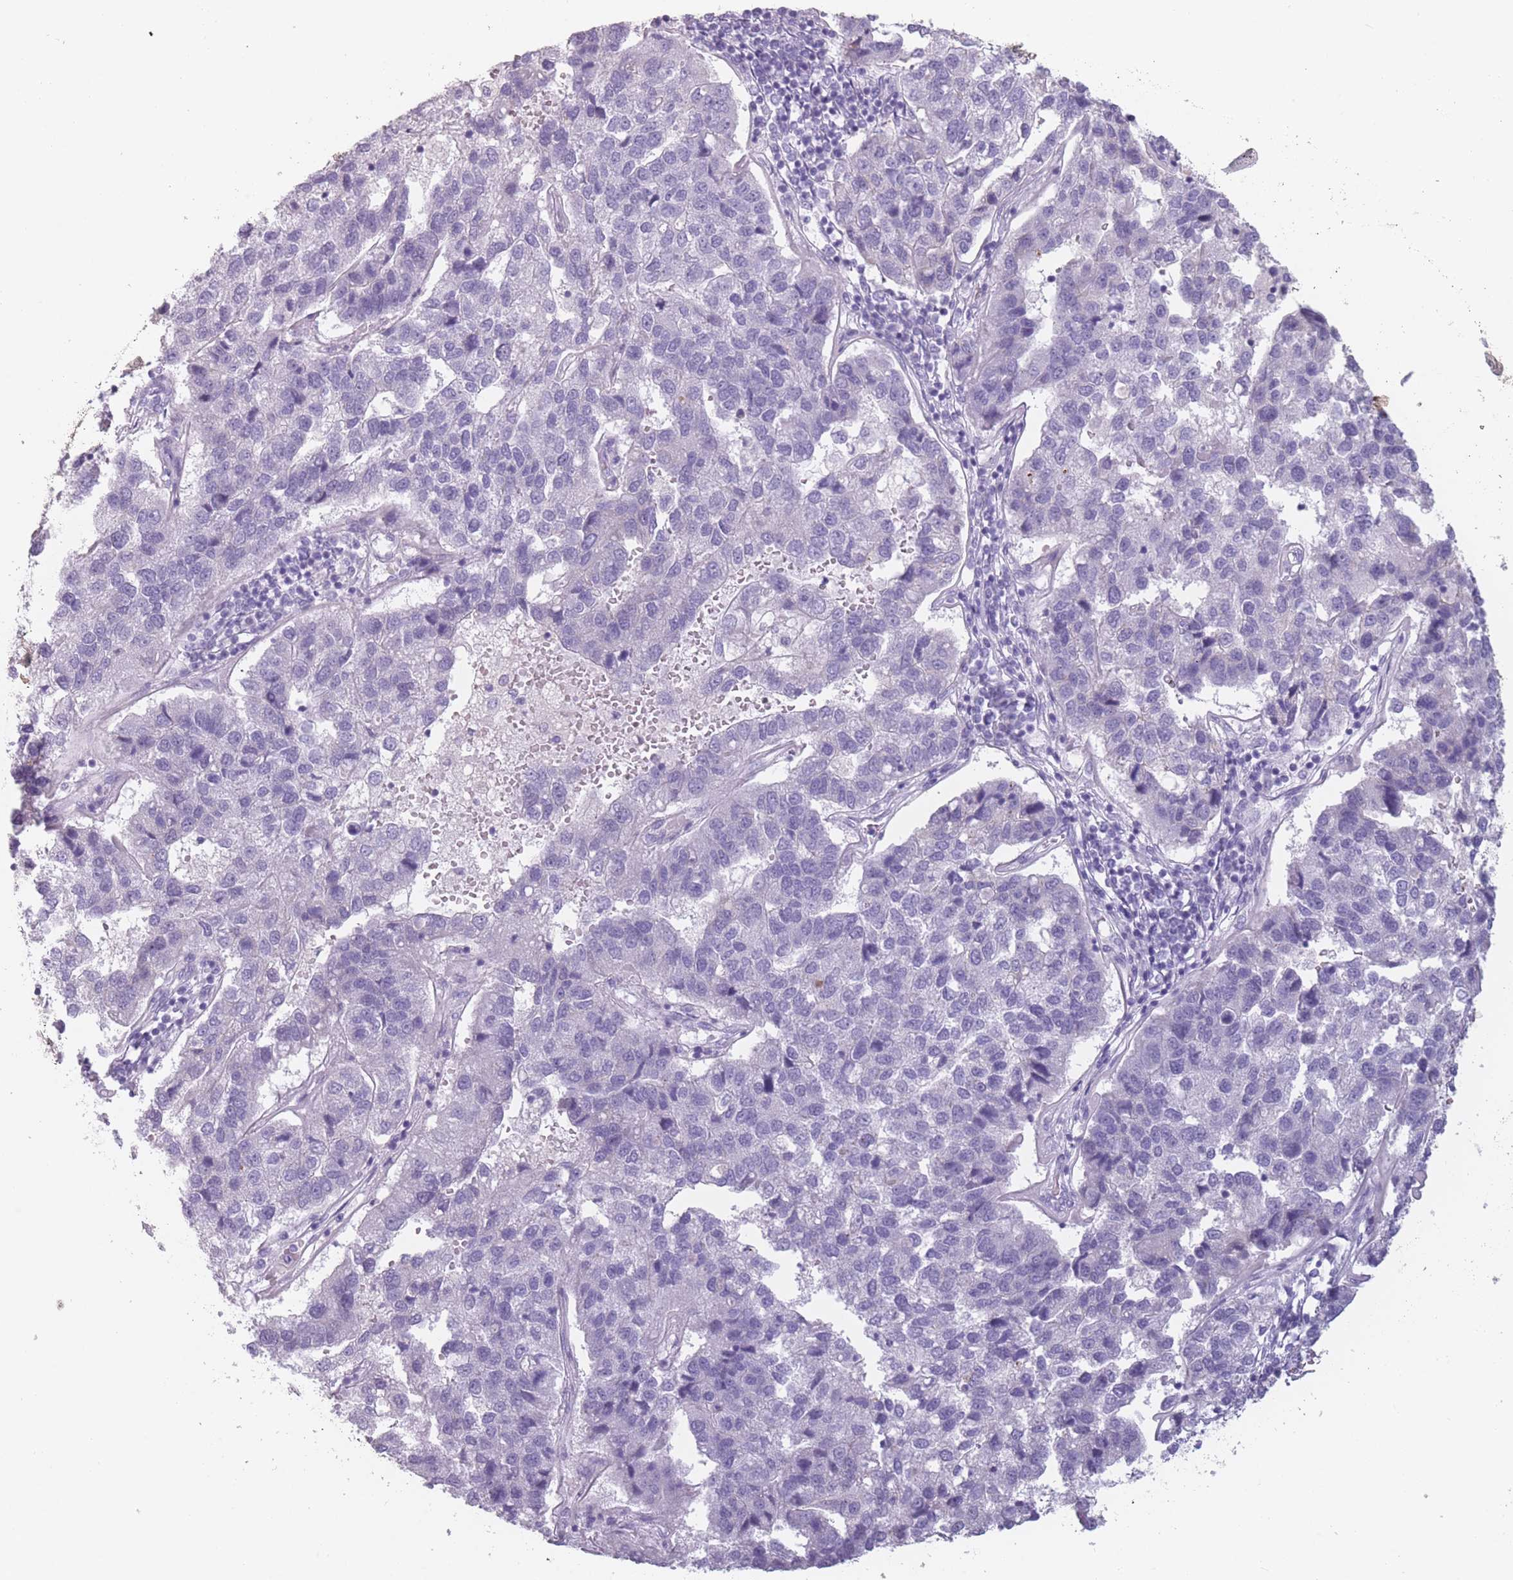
{"staining": {"intensity": "negative", "quantity": "none", "location": "none"}, "tissue": "pancreatic cancer", "cell_type": "Tumor cells", "image_type": "cancer", "snomed": [{"axis": "morphology", "description": "Adenocarcinoma, NOS"}, {"axis": "topography", "description": "Pancreas"}], "caption": "Immunohistochemistry of human pancreatic cancer (adenocarcinoma) displays no positivity in tumor cells.", "gene": "PPFIA3", "patient": {"sex": "female", "age": 61}}